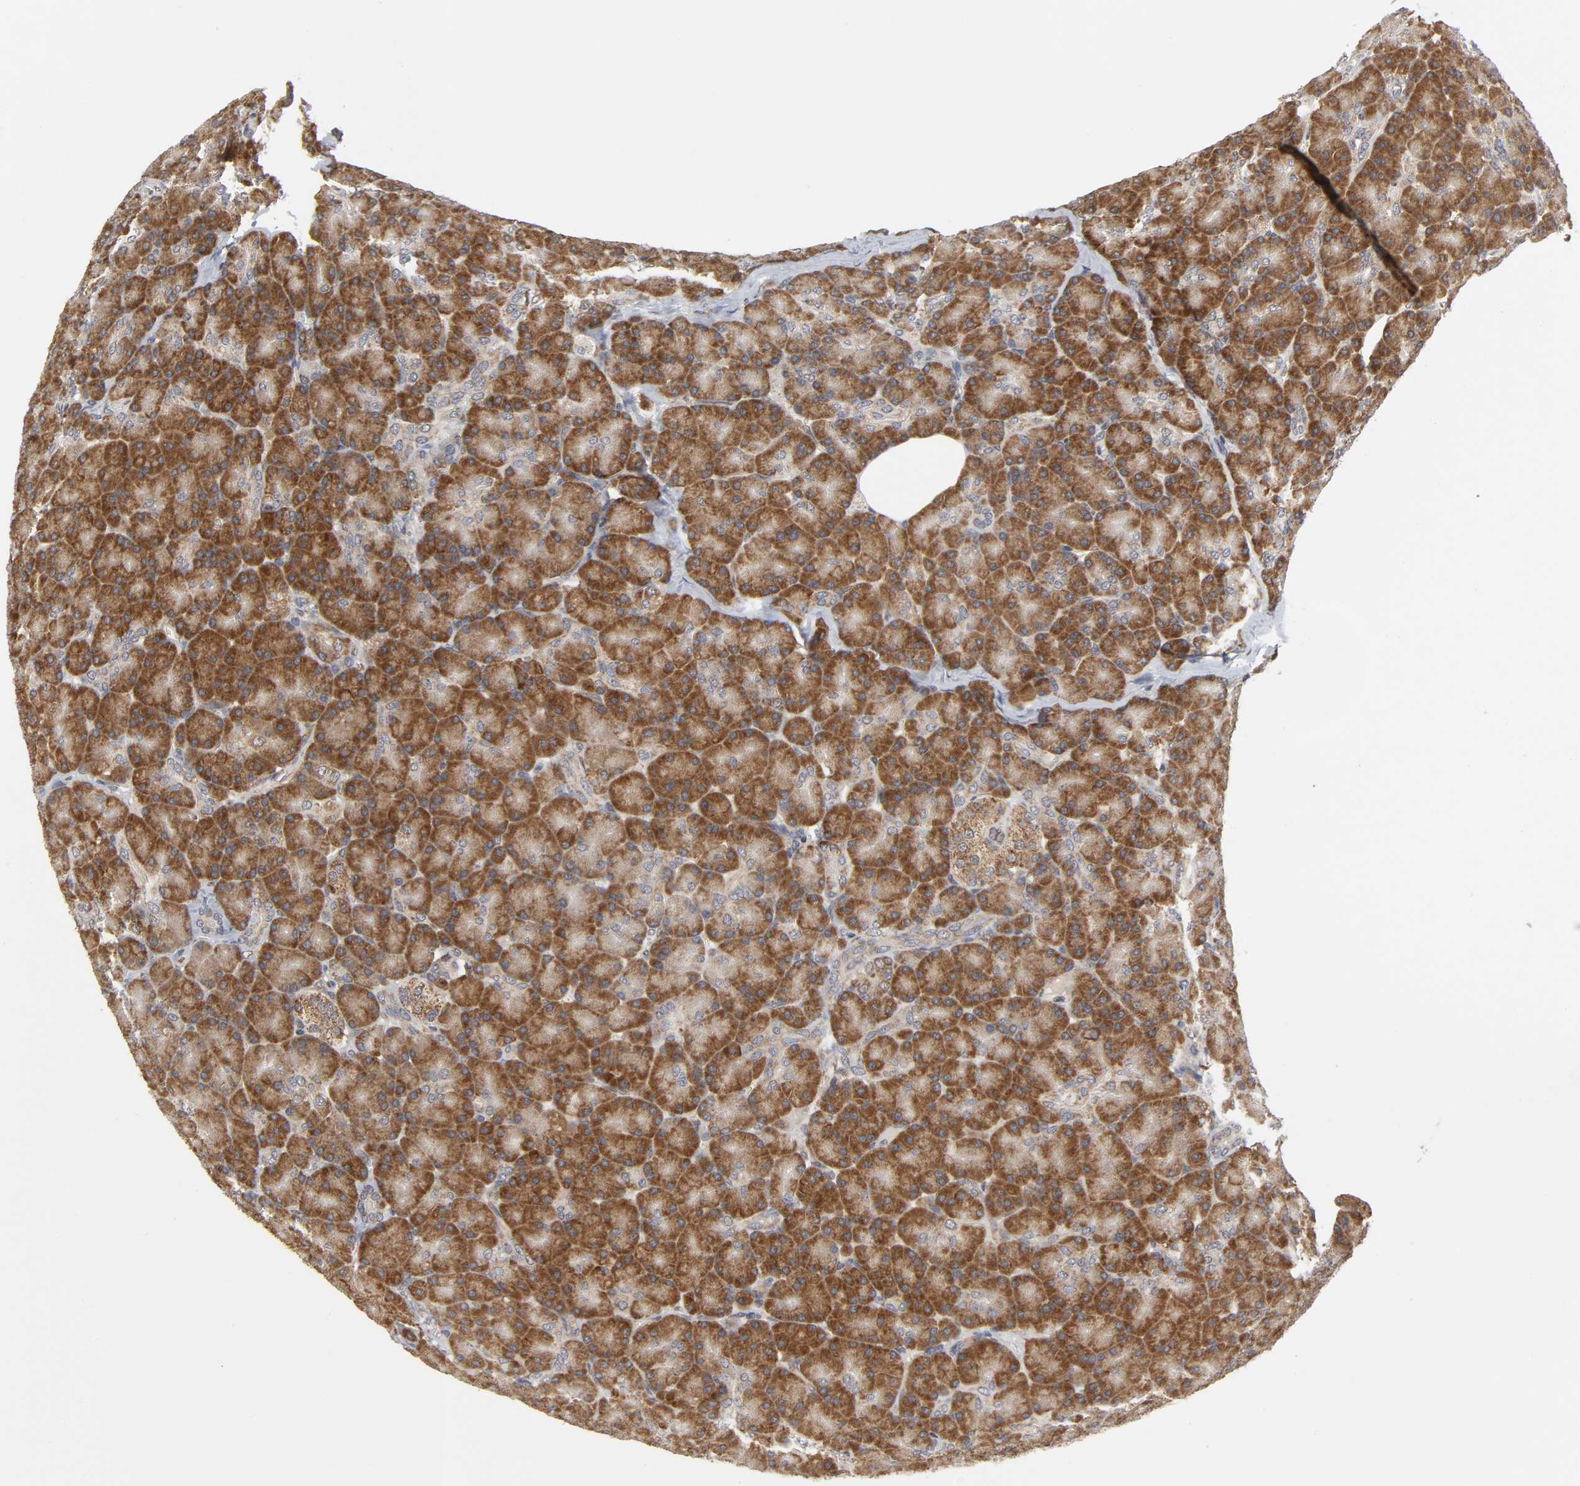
{"staining": {"intensity": "strong", "quantity": ">75%", "location": "cytoplasmic/membranous"}, "tissue": "pancreas", "cell_type": "Exocrine glandular cells", "image_type": "normal", "snomed": [{"axis": "morphology", "description": "Normal tissue, NOS"}, {"axis": "topography", "description": "Pancreas"}], "caption": "Brown immunohistochemical staining in normal pancreas shows strong cytoplasmic/membranous staining in about >75% of exocrine glandular cells. (IHC, brightfield microscopy, high magnification).", "gene": "SLC30A9", "patient": {"sex": "female", "age": 43}}